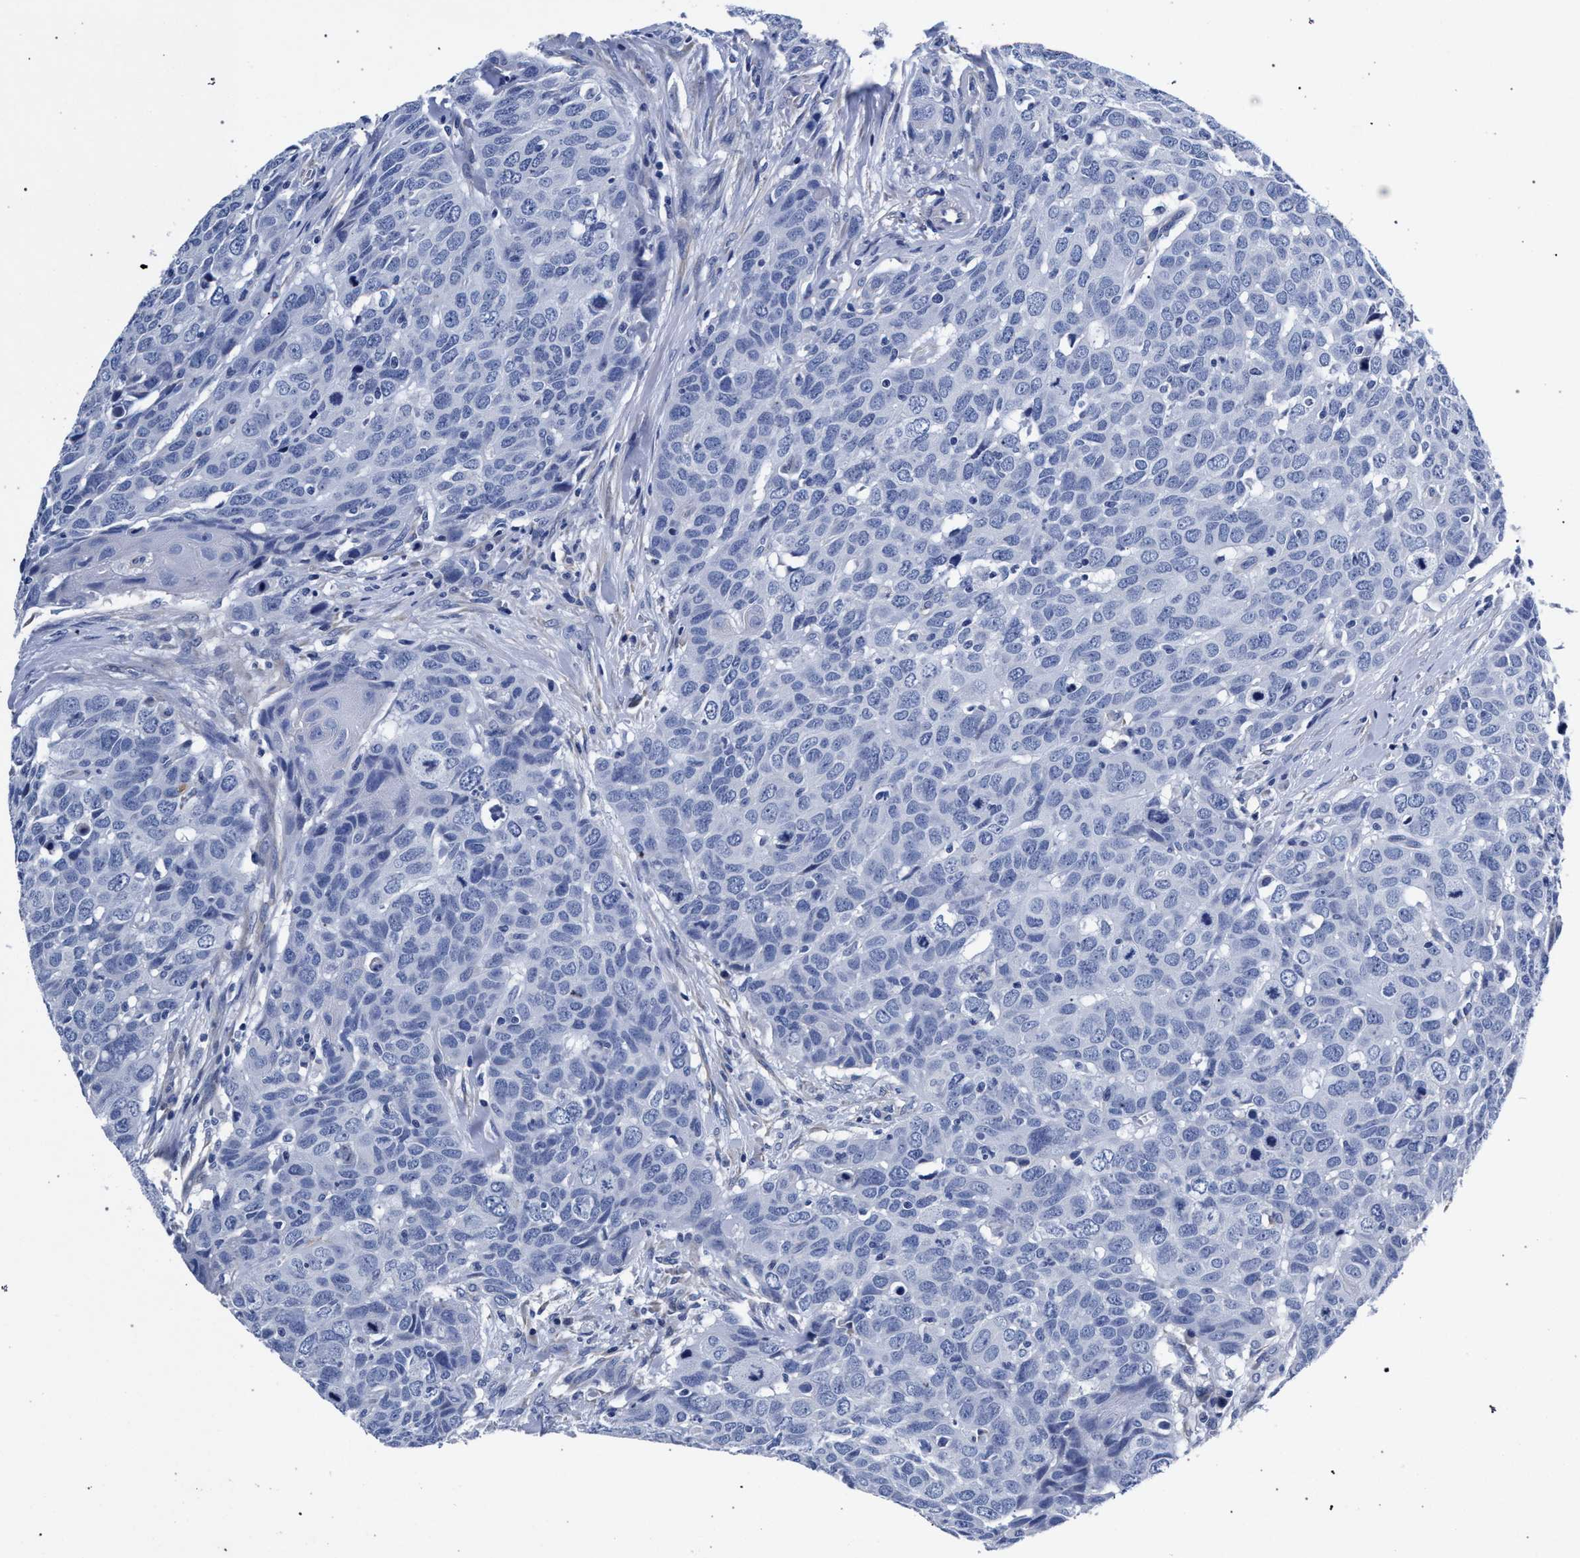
{"staining": {"intensity": "negative", "quantity": "none", "location": "none"}, "tissue": "head and neck cancer", "cell_type": "Tumor cells", "image_type": "cancer", "snomed": [{"axis": "morphology", "description": "Squamous cell carcinoma, NOS"}, {"axis": "topography", "description": "Head-Neck"}], "caption": "This micrograph is of head and neck cancer stained with immunohistochemistry to label a protein in brown with the nuclei are counter-stained blue. There is no expression in tumor cells.", "gene": "AKAP4", "patient": {"sex": "male", "age": 66}}